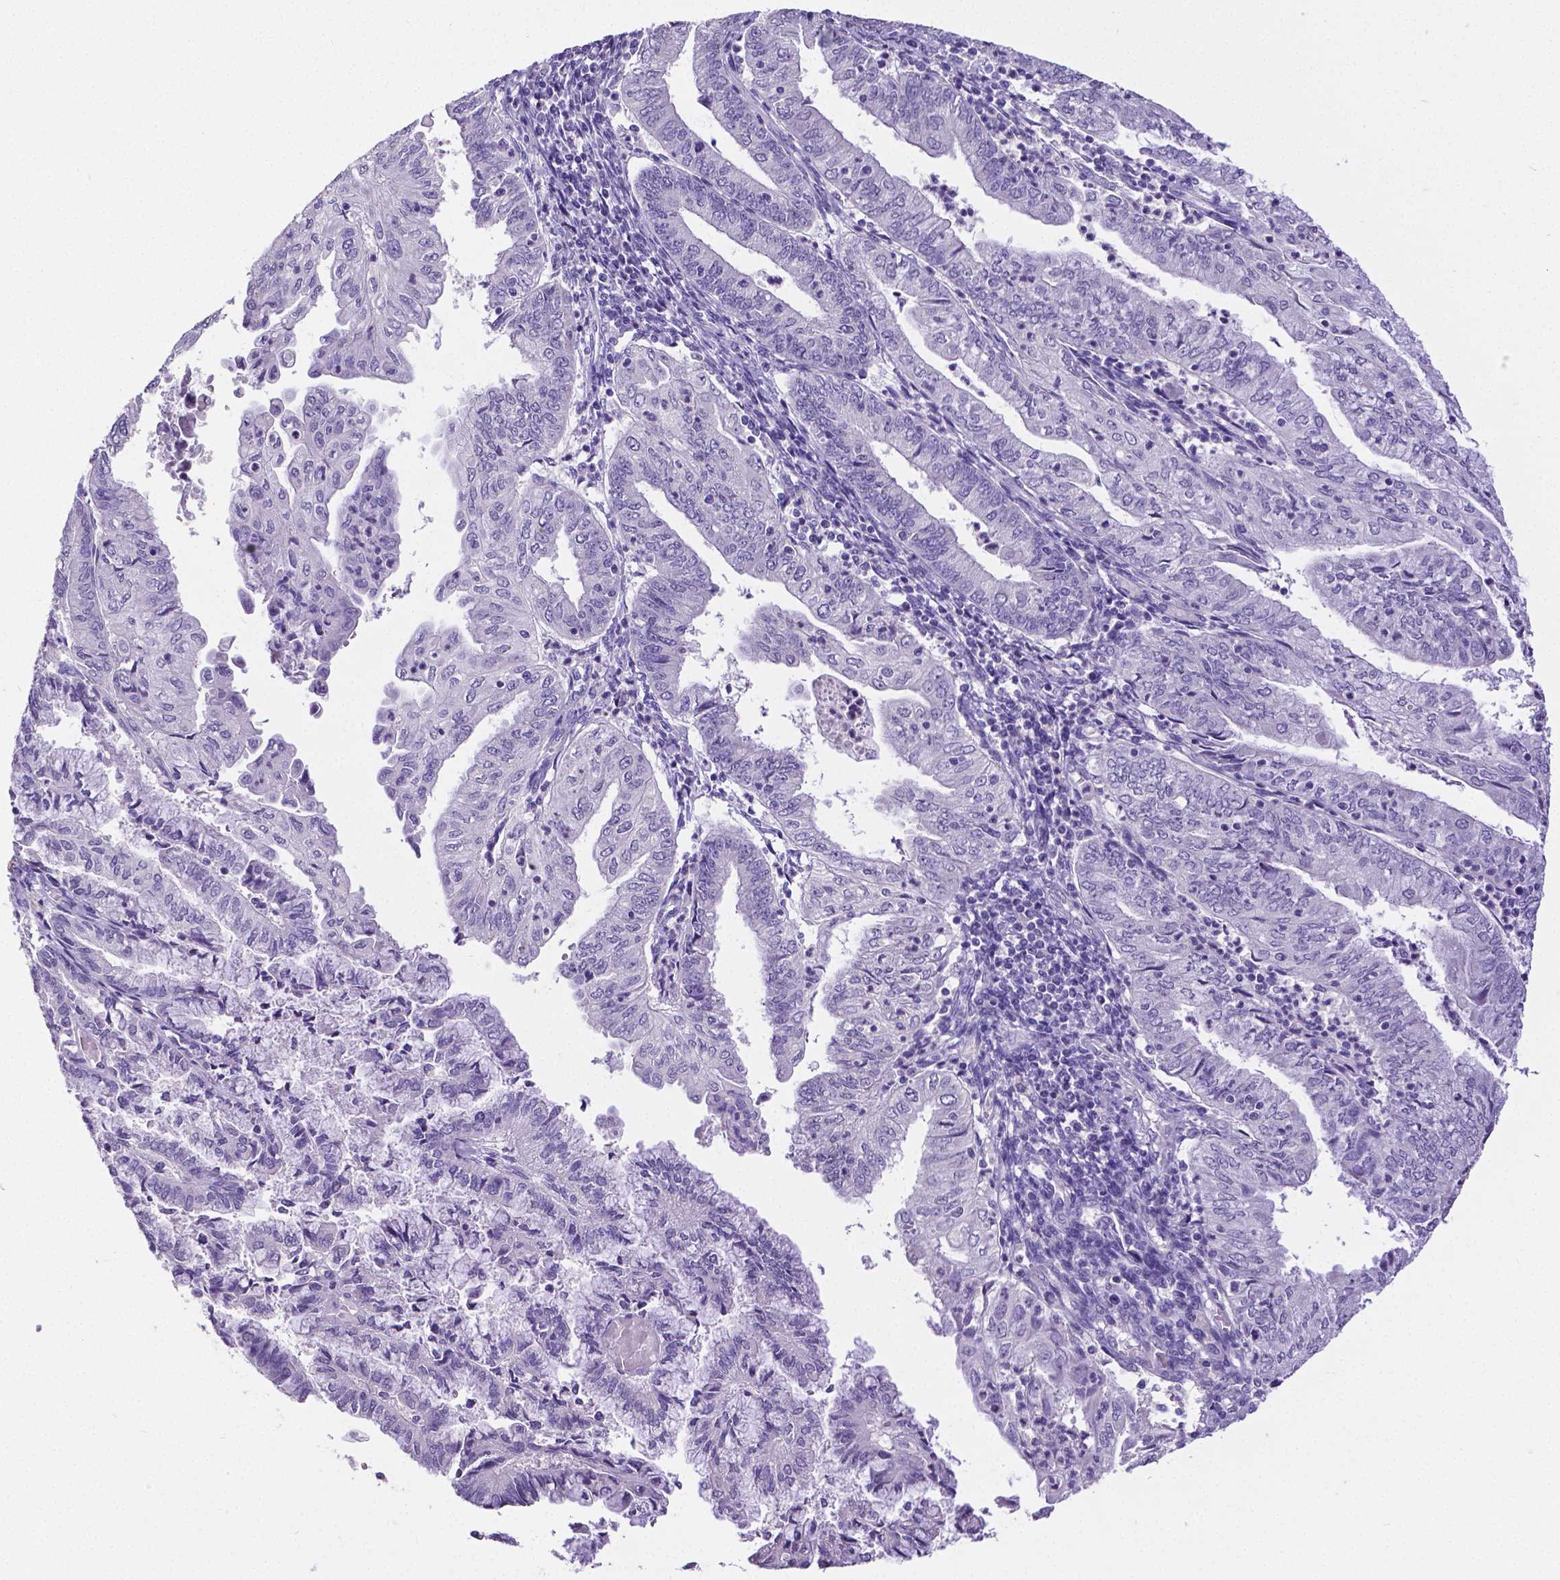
{"staining": {"intensity": "negative", "quantity": "none", "location": "none"}, "tissue": "endometrial cancer", "cell_type": "Tumor cells", "image_type": "cancer", "snomed": [{"axis": "morphology", "description": "Adenocarcinoma, NOS"}, {"axis": "topography", "description": "Endometrium"}], "caption": "This is a photomicrograph of IHC staining of endometrial adenocarcinoma, which shows no expression in tumor cells.", "gene": "SATB2", "patient": {"sex": "female", "age": 55}}